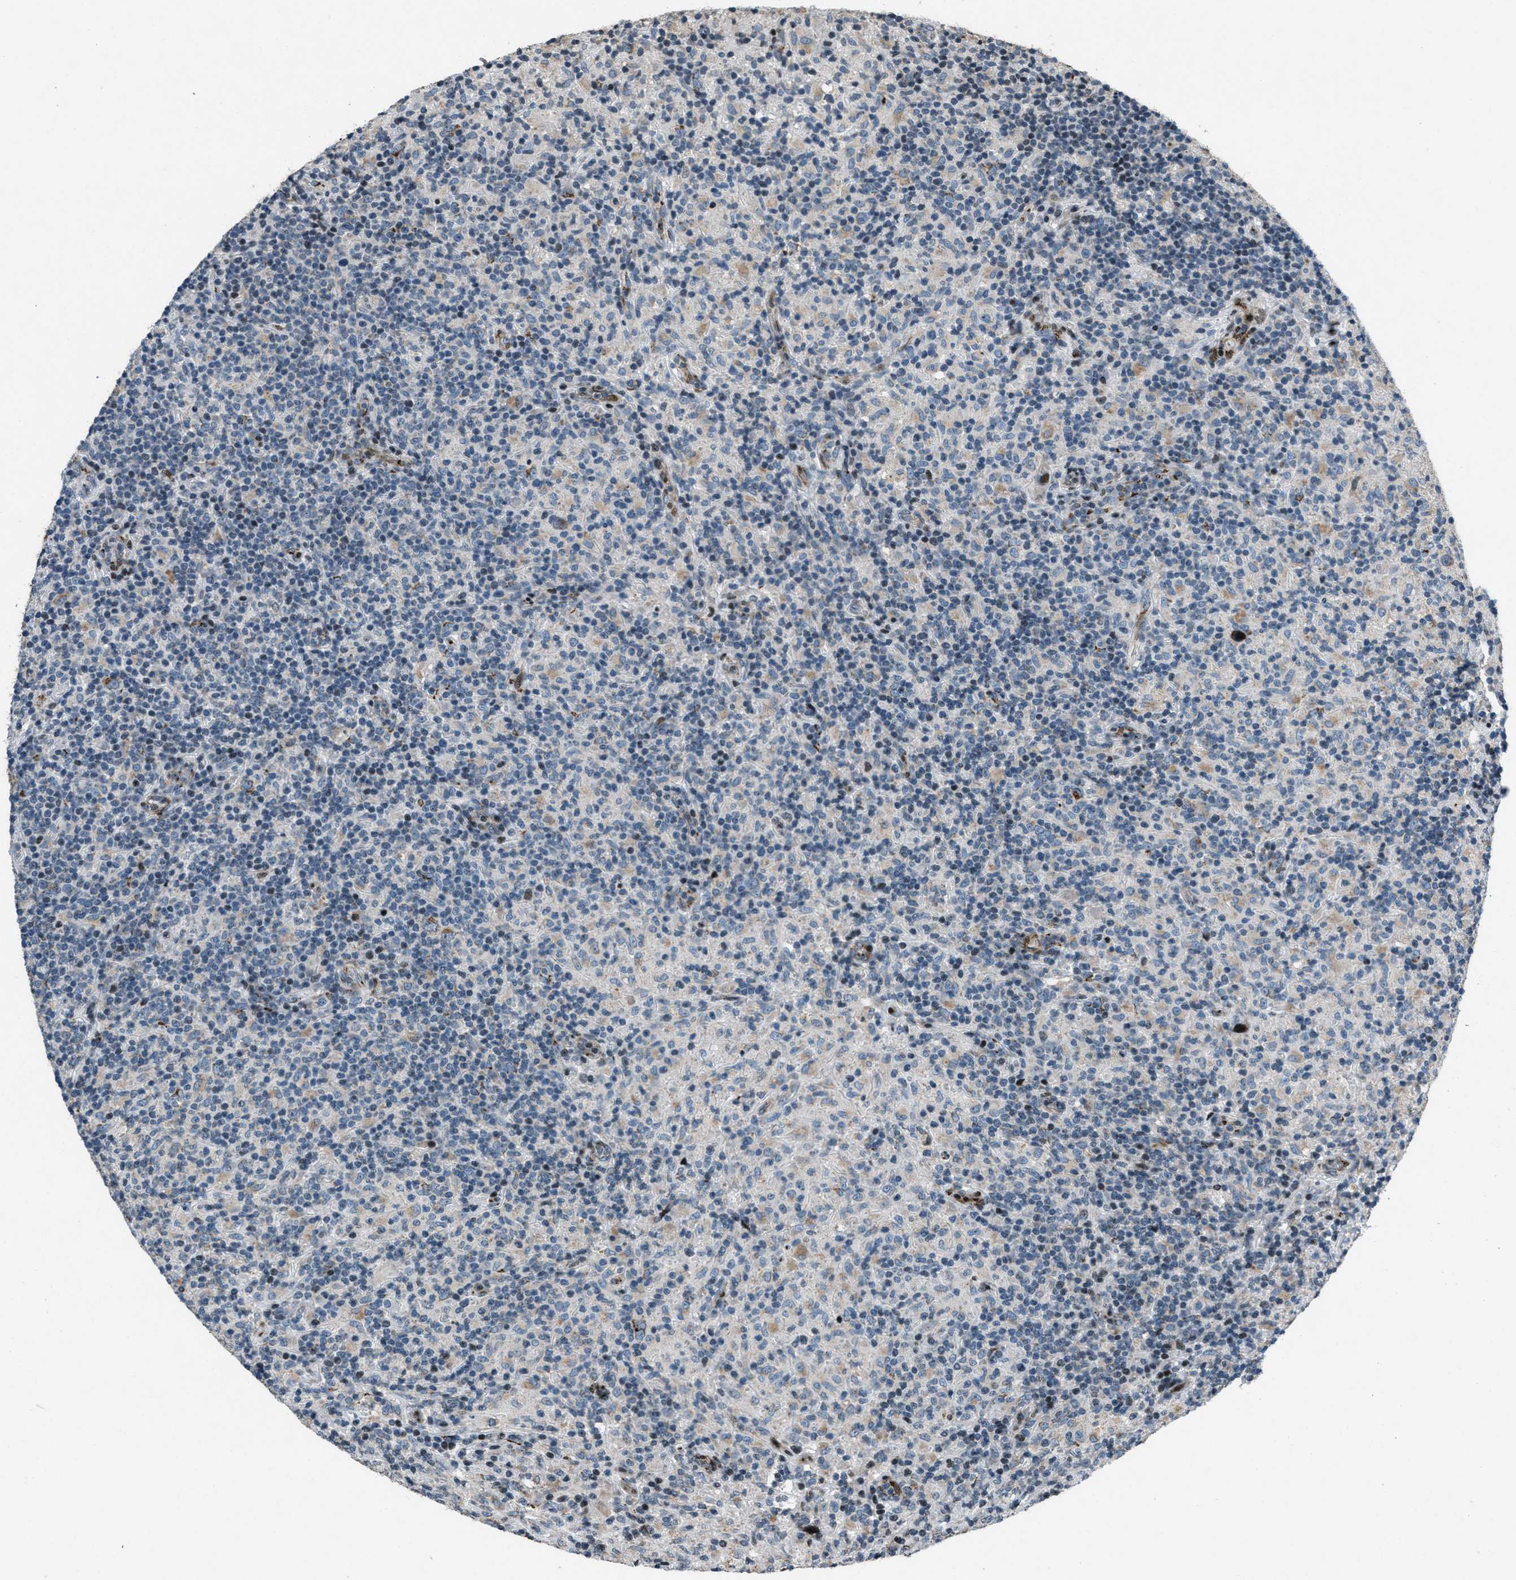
{"staining": {"intensity": "weak", "quantity": "<25%", "location": "cytoplasmic/membranous"}, "tissue": "lymphoma", "cell_type": "Tumor cells", "image_type": "cancer", "snomed": [{"axis": "morphology", "description": "Hodgkin's disease, NOS"}, {"axis": "topography", "description": "Lymph node"}], "caption": "Photomicrograph shows no protein staining in tumor cells of Hodgkin's disease tissue.", "gene": "GPC6", "patient": {"sex": "male", "age": 70}}